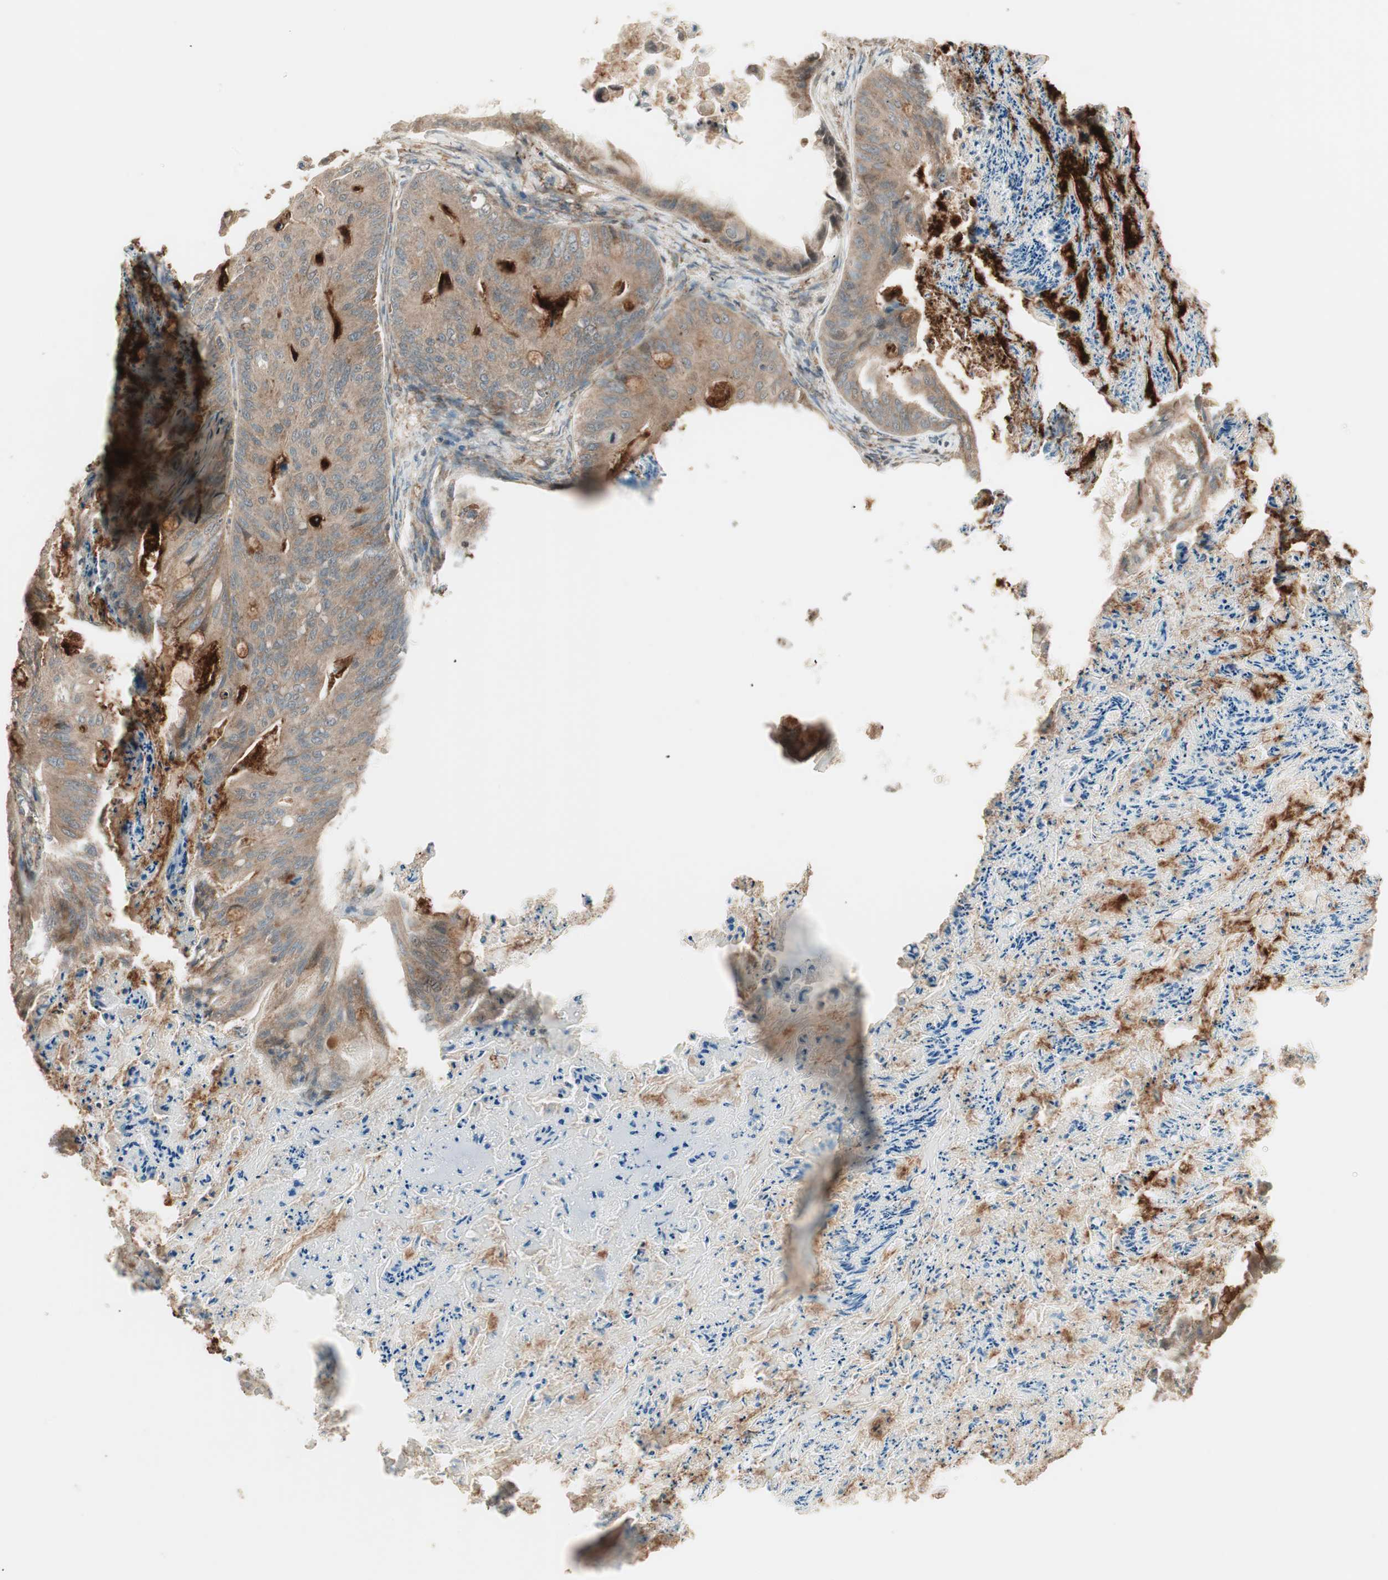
{"staining": {"intensity": "moderate", "quantity": ">75%", "location": "cytoplasmic/membranous"}, "tissue": "ovarian cancer", "cell_type": "Tumor cells", "image_type": "cancer", "snomed": [{"axis": "morphology", "description": "Cystadenocarcinoma, mucinous, NOS"}, {"axis": "topography", "description": "Ovary"}], "caption": "A brown stain labels moderate cytoplasmic/membranous expression of a protein in ovarian cancer (mucinous cystadenocarcinoma) tumor cells. Using DAB (brown) and hematoxylin (blue) stains, captured at high magnification using brightfield microscopy.", "gene": "SFRP1", "patient": {"sex": "female", "age": 36}}